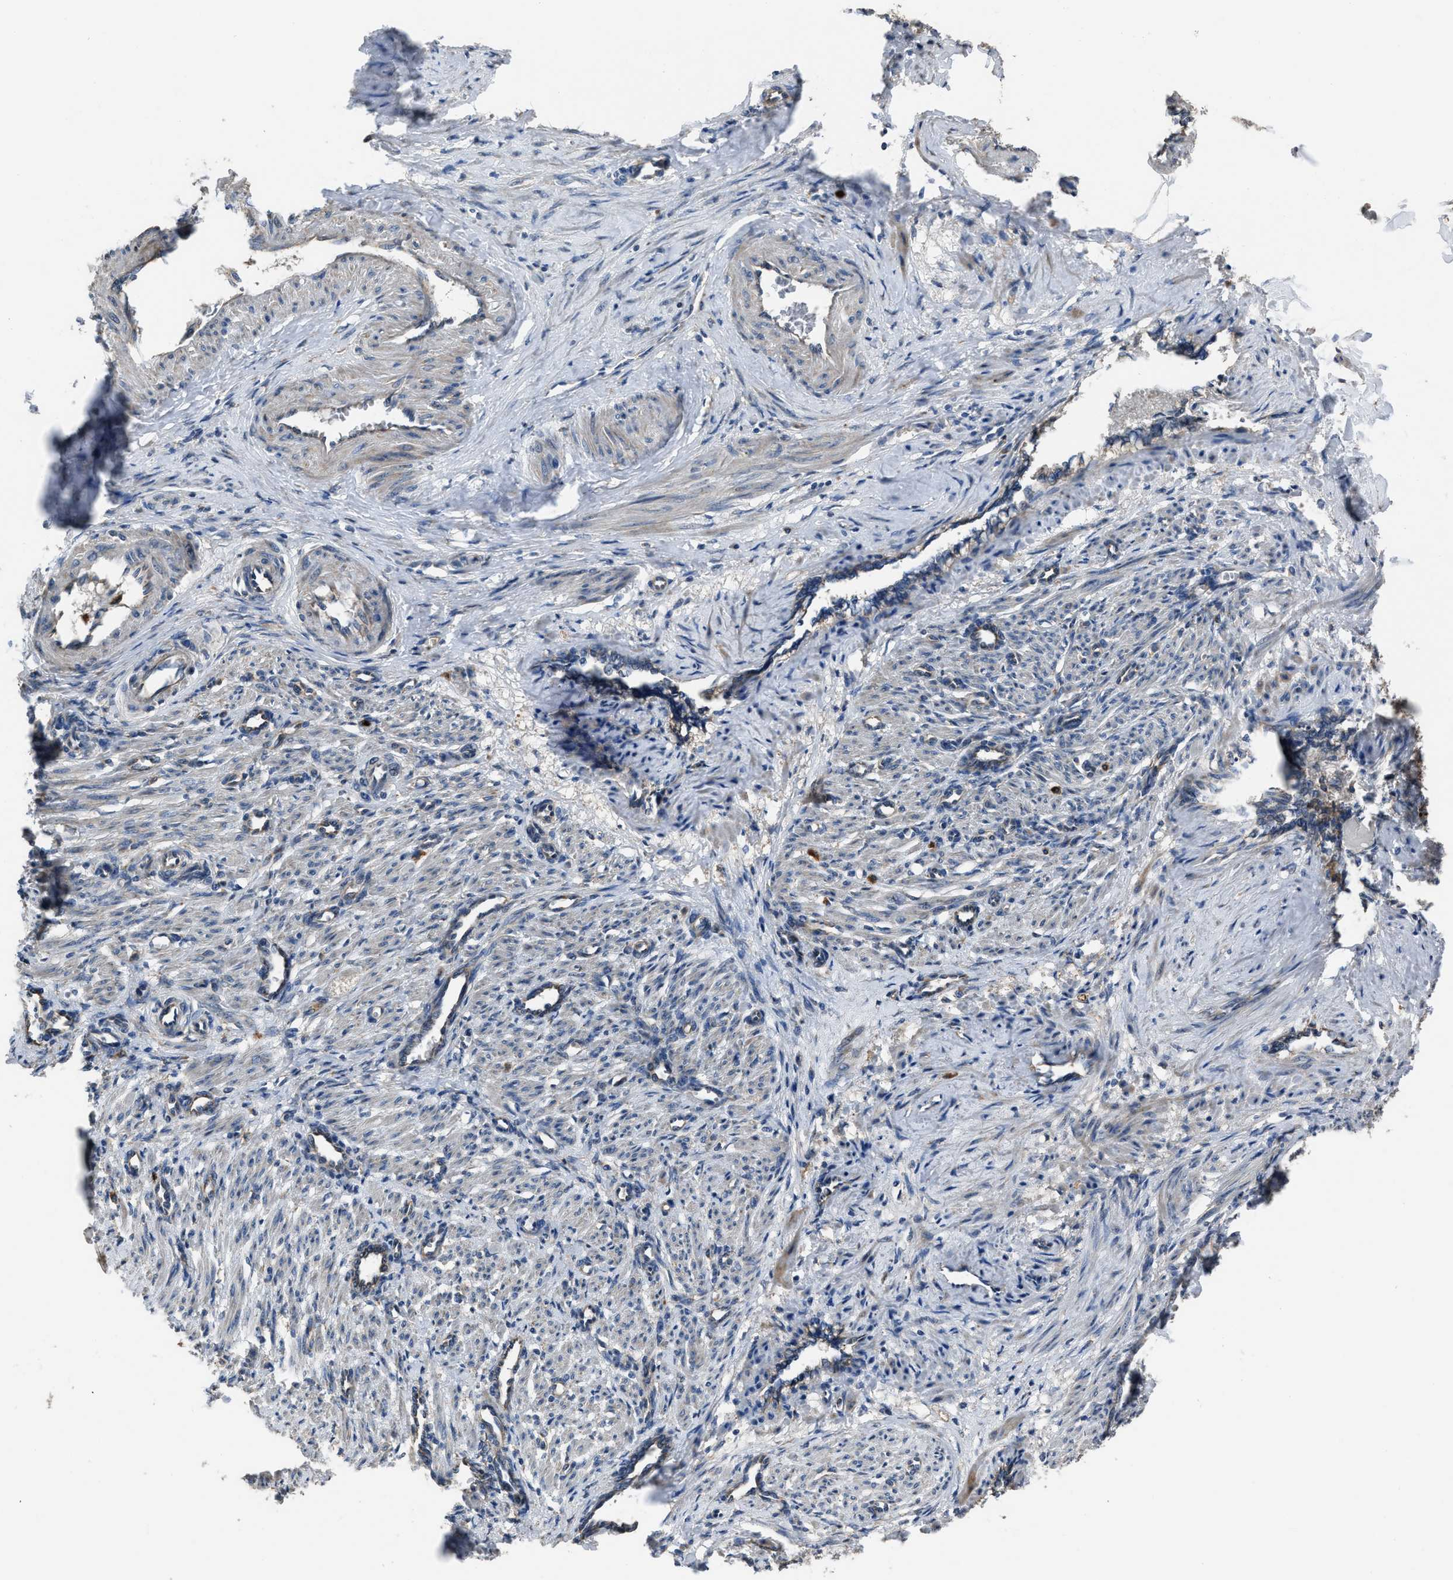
{"staining": {"intensity": "moderate", "quantity": "<25%", "location": "cytoplasmic/membranous"}, "tissue": "smooth muscle", "cell_type": "Smooth muscle cells", "image_type": "normal", "snomed": [{"axis": "morphology", "description": "Normal tissue, NOS"}, {"axis": "topography", "description": "Endometrium"}], "caption": "A brown stain labels moderate cytoplasmic/membranous positivity of a protein in smooth muscle cells of benign human smooth muscle.", "gene": "ANGPT1", "patient": {"sex": "female", "age": 33}}